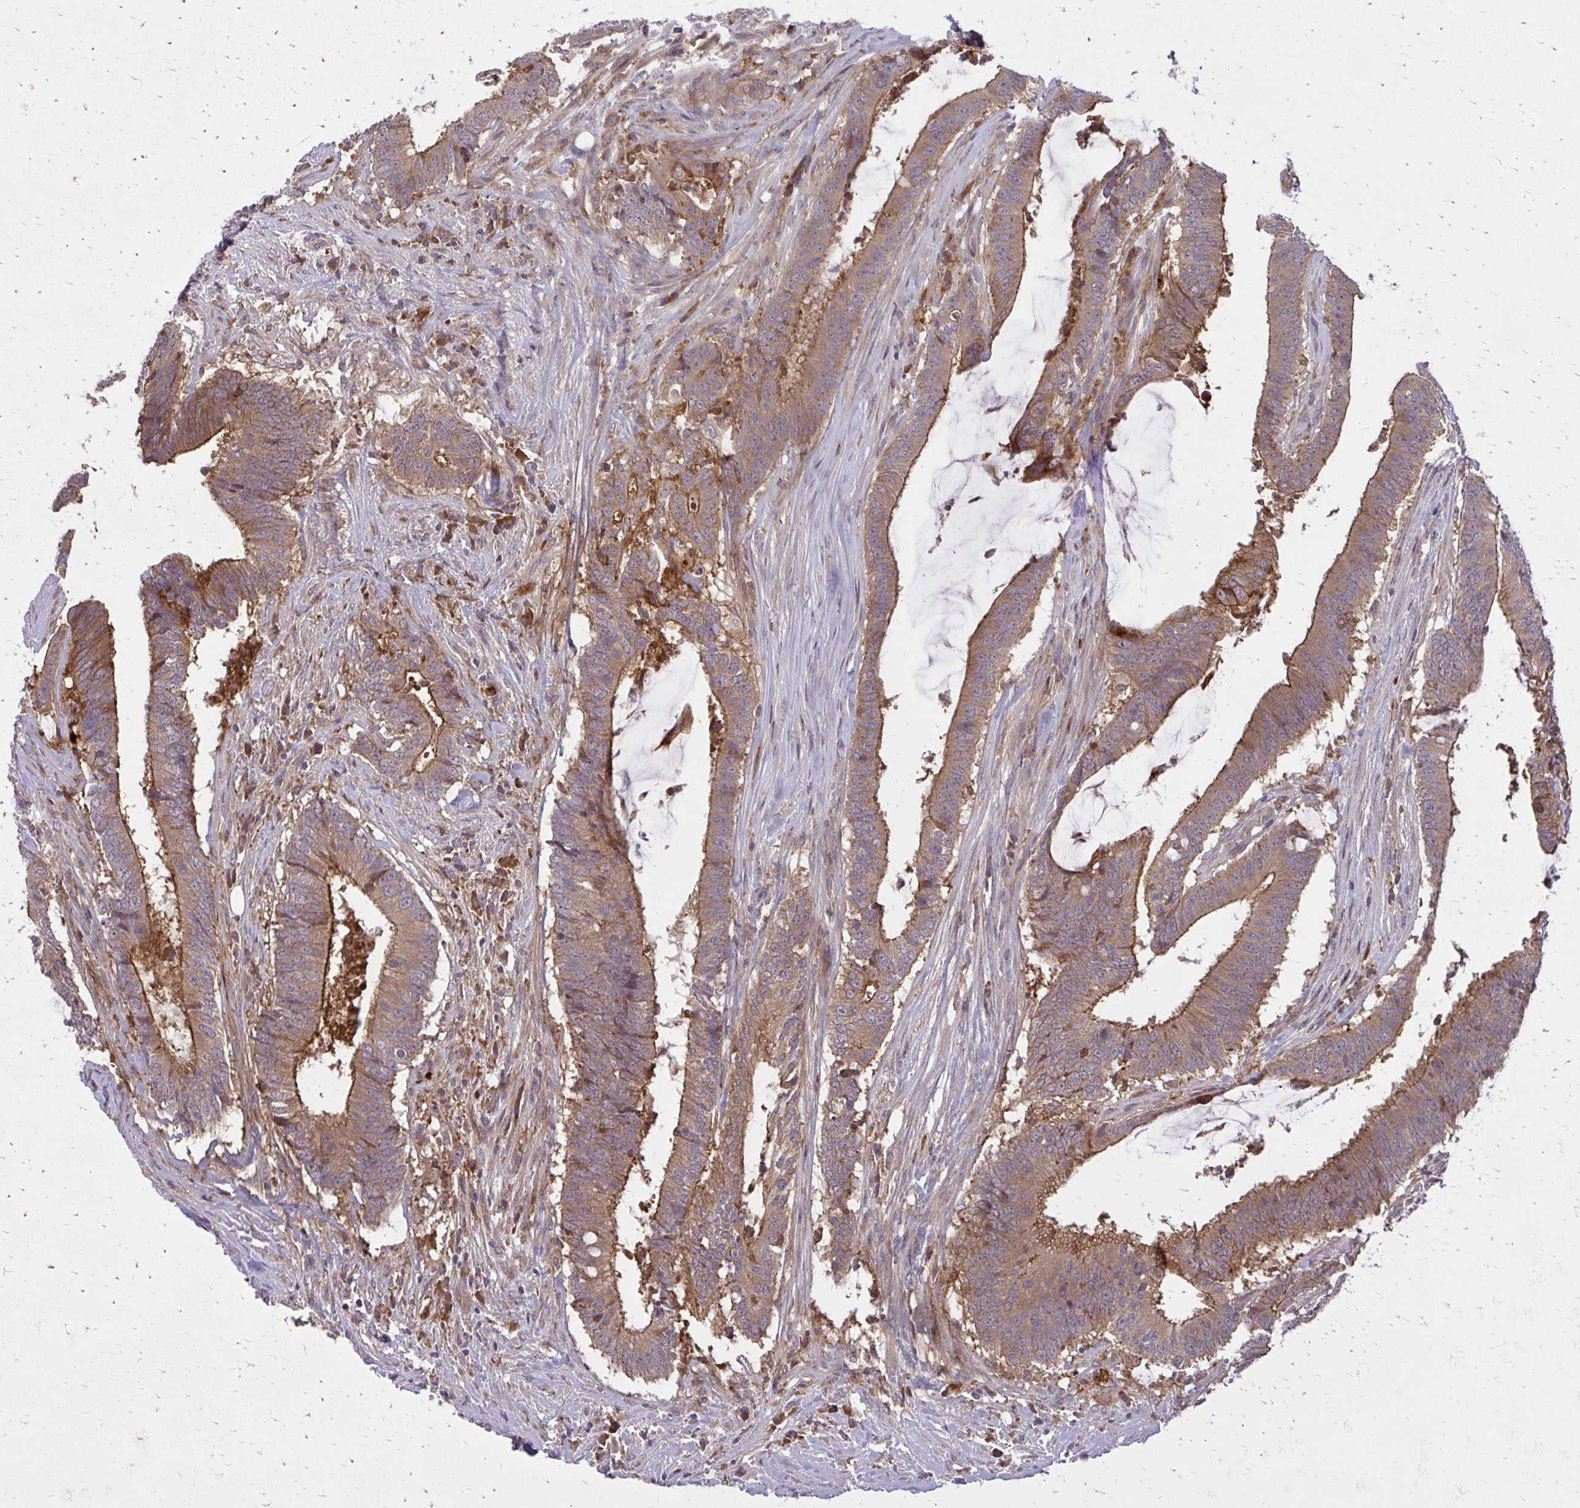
{"staining": {"intensity": "moderate", "quantity": ">75%", "location": "cytoplasmic/membranous"}, "tissue": "colorectal cancer", "cell_type": "Tumor cells", "image_type": "cancer", "snomed": [{"axis": "morphology", "description": "Adenocarcinoma, NOS"}, {"axis": "topography", "description": "Colon"}], "caption": "Immunohistochemistry (IHC) micrograph of human adenocarcinoma (colorectal) stained for a protein (brown), which reveals medium levels of moderate cytoplasmic/membranous staining in about >75% of tumor cells.", "gene": "OXNAD1", "patient": {"sex": "female", "age": 43}}